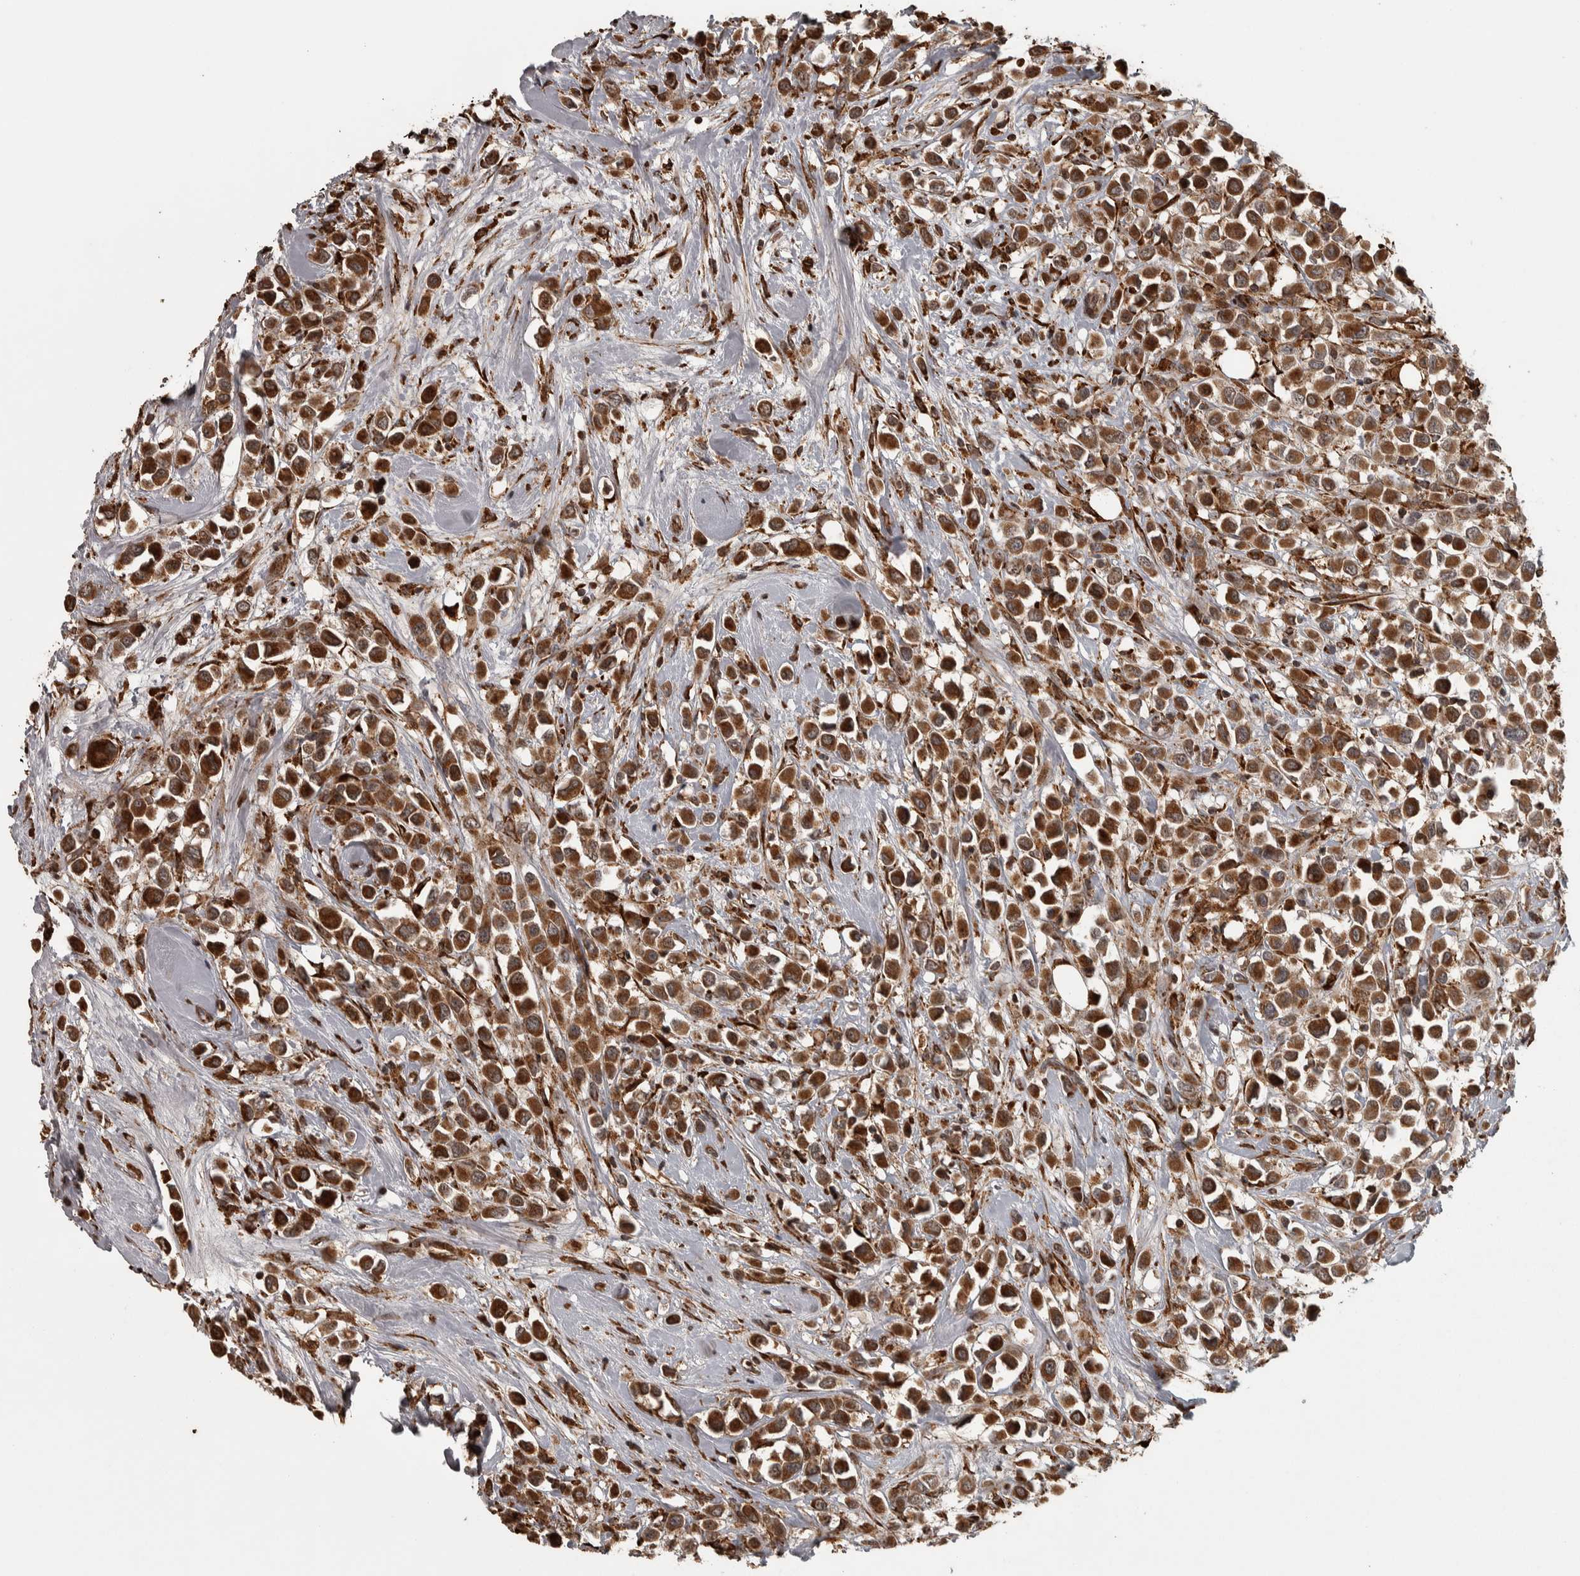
{"staining": {"intensity": "strong", "quantity": ">75%", "location": "cytoplasmic/membranous"}, "tissue": "breast cancer", "cell_type": "Tumor cells", "image_type": "cancer", "snomed": [{"axis": "morphology", "description": "Duct carcinoma"}, {"axis": "topography", "description": "Breast"}], "caption": "Breast infiltrating ductal carcinoma stained with a protein marker demonstrates strong staining in tumor cells.", "gene": "AGBL3", "patient": {"sex": "female", "age": 61}}